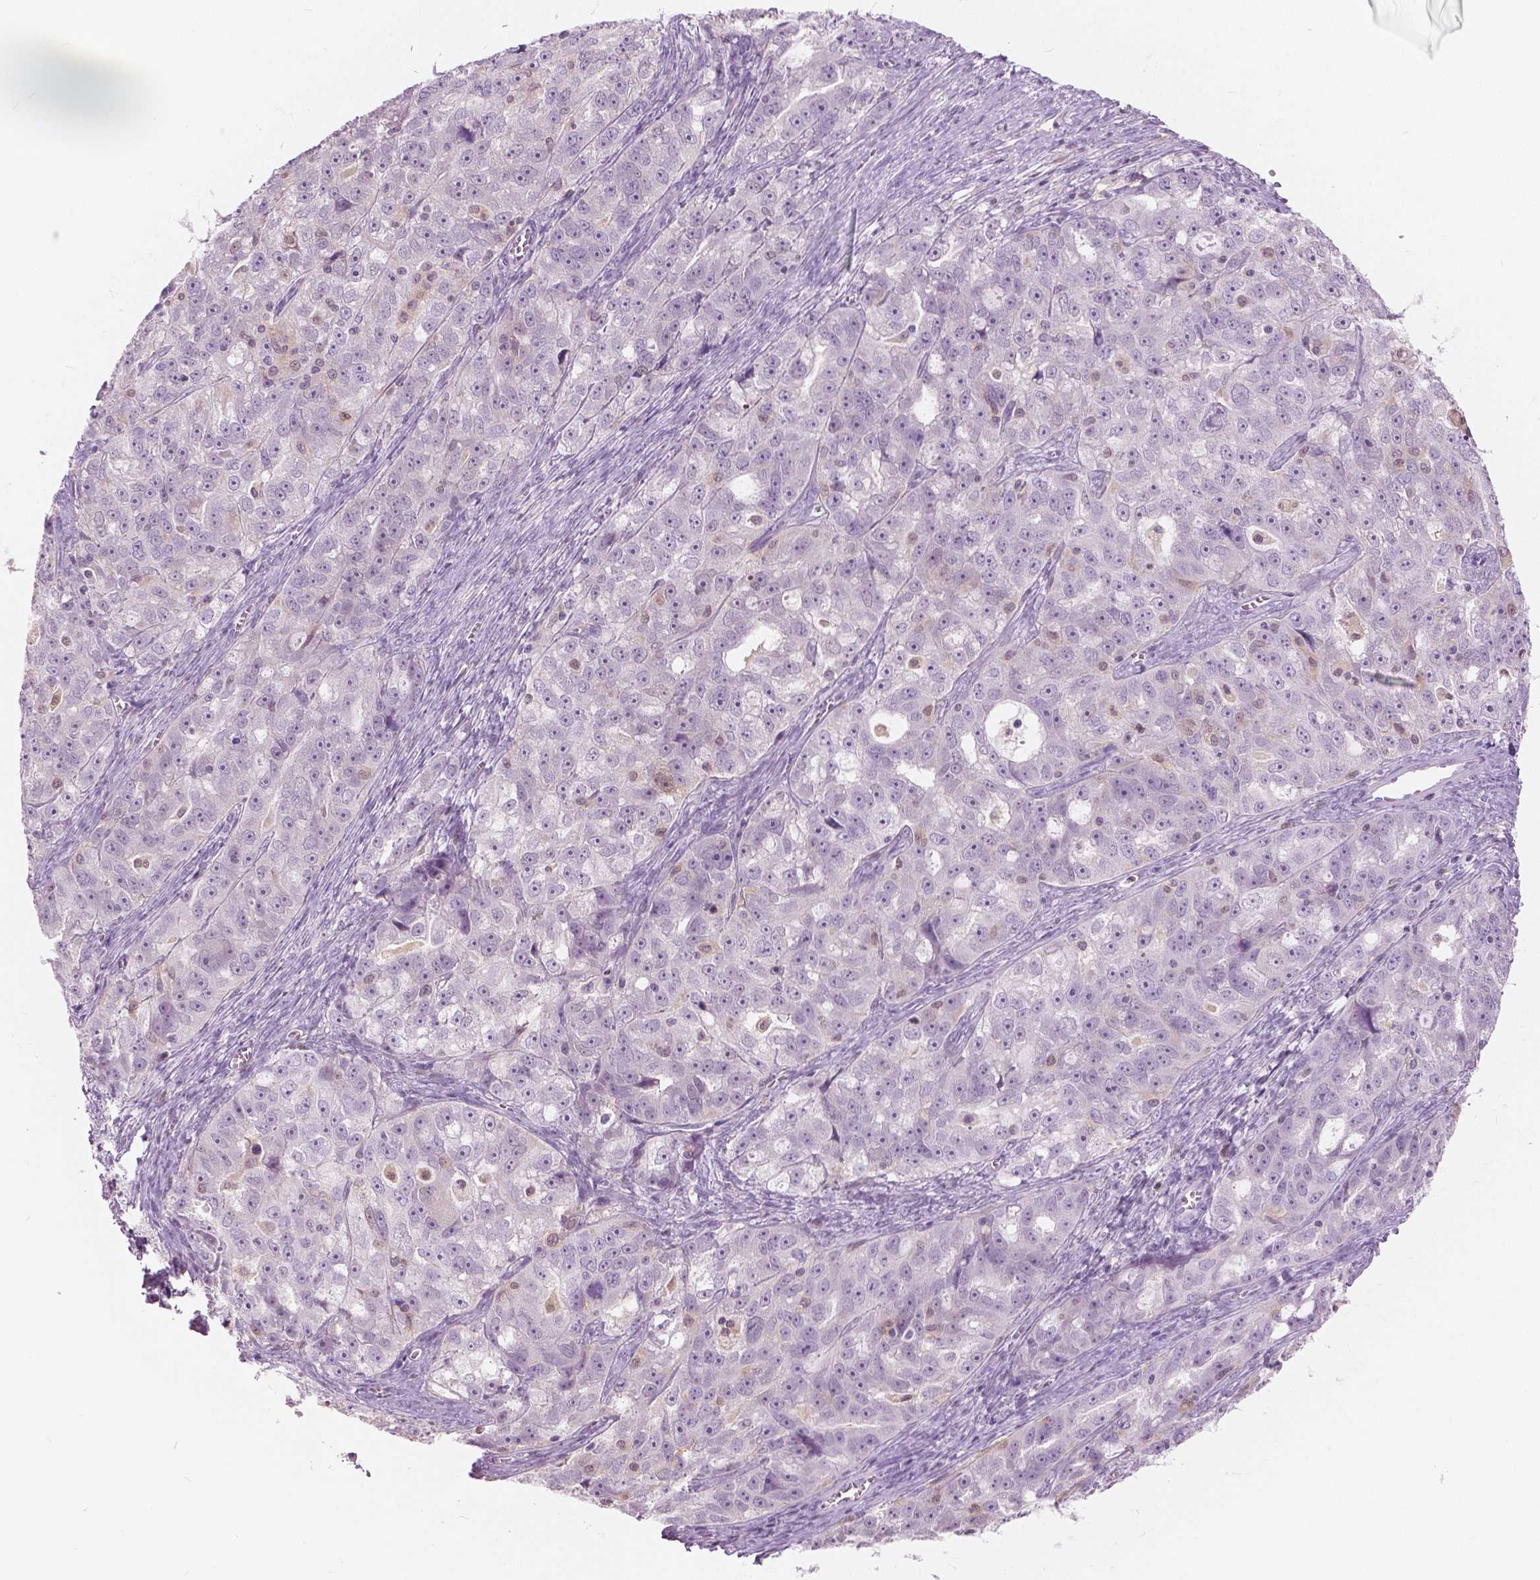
{"staining": {"intensity": "negative", "quantity": "none", "location": "none"}, "tissue": "ovarian cancer", "cell_type": "Tumor cells", "image_type": "cancer", "snomed": [{"axis": "morphology", "description": "Cystadenocarcinoma, serous, NOS"}, {"axis": "topography", "description": "Ovary"}], "caption": "An image of human ovarian cancer is negative for staining in tumor cells.", "gene": "GALM", "patient": {"sex": "female", "age": 51}}